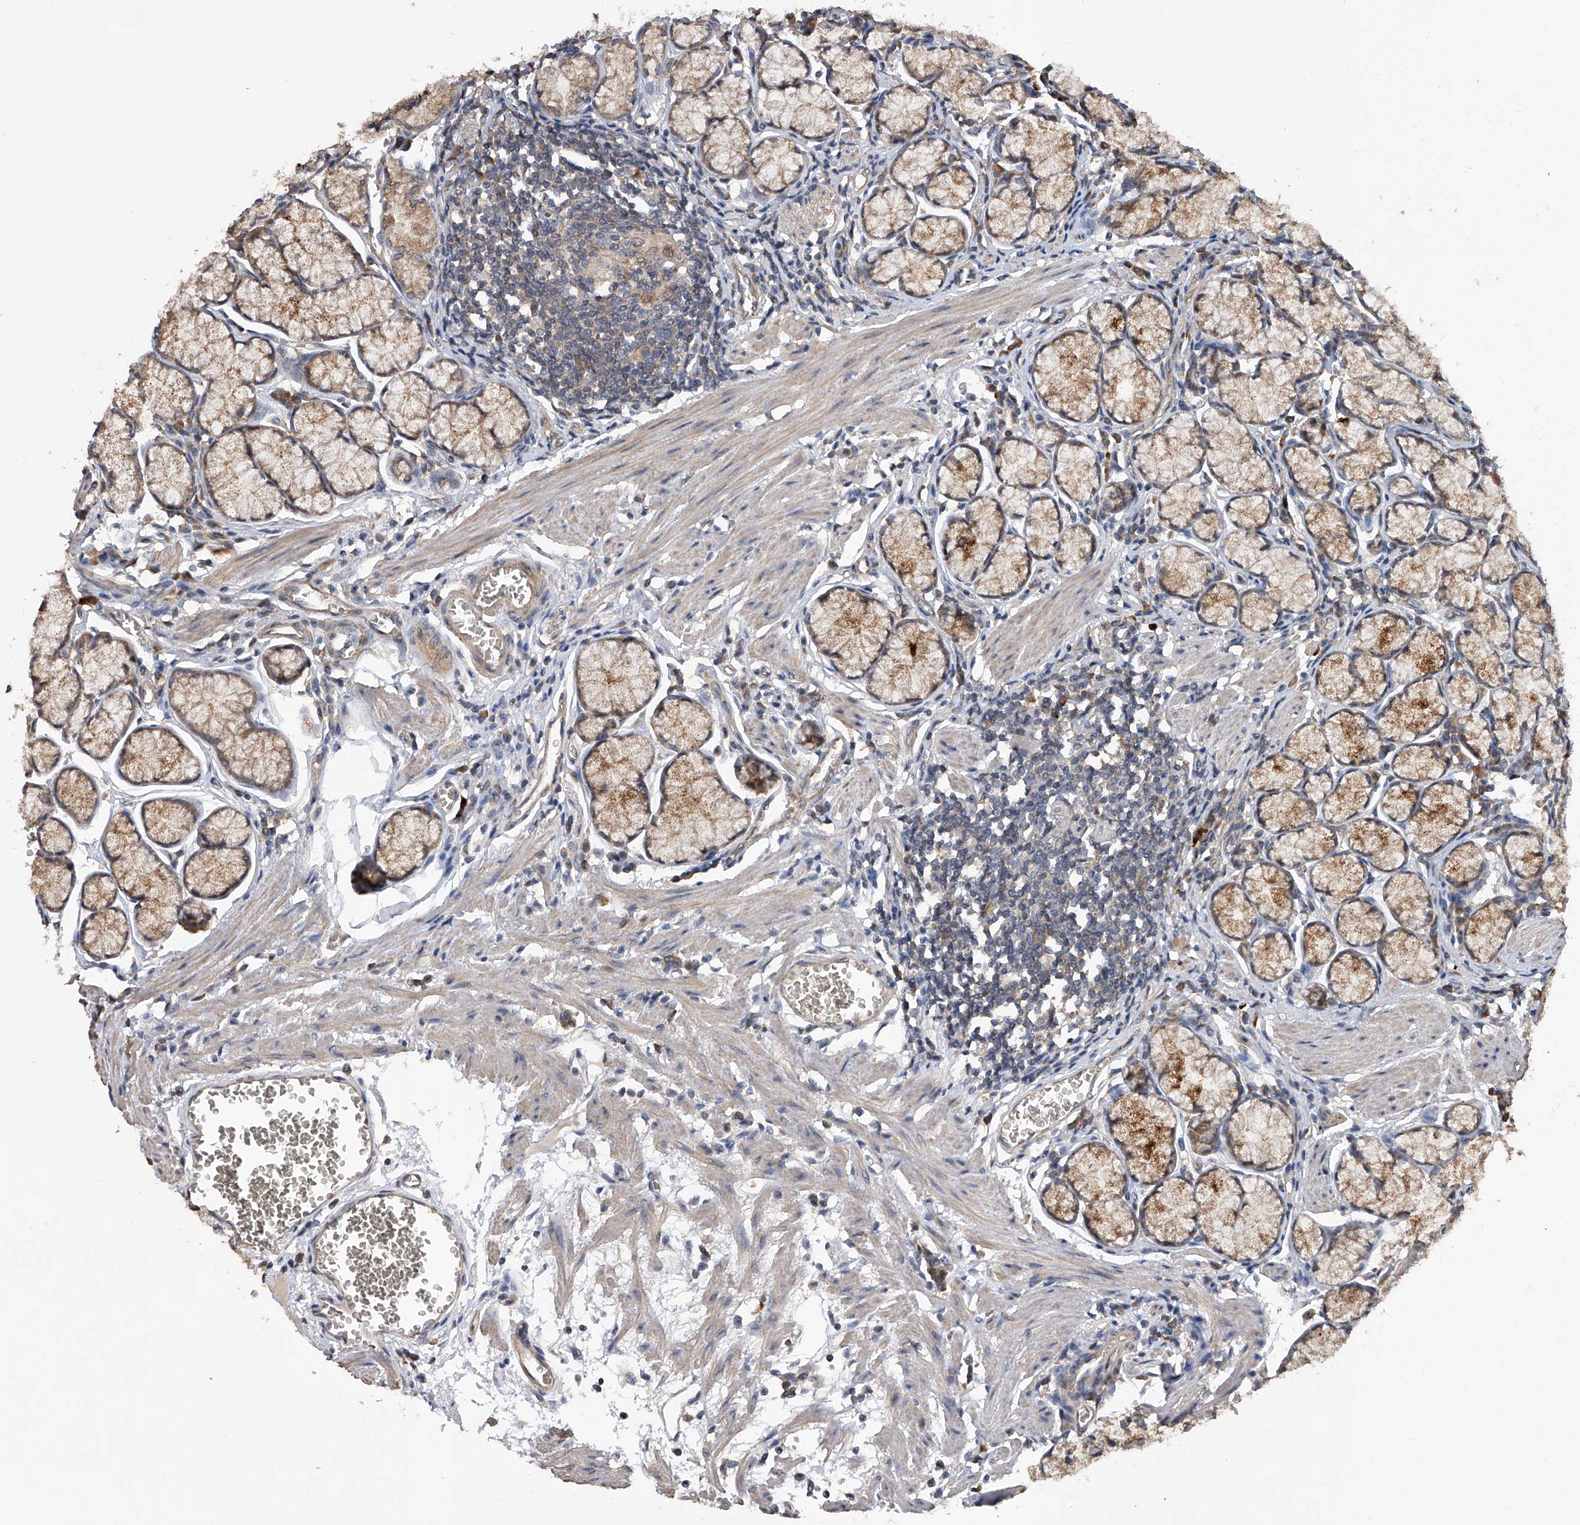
{"staining": {"intensity": "moderate", "quantity": ">75%", "location": "cytoplasmic/membranous"}, "tissue": "stomach", "cell_type": "Glandular cells", "image_type": "normal", "snomed": [{"axis": "morphology", "description": "Normal tissue, NOS"}, {"axis": "topography", "description": "Stomach"}], "caption": "Protein expression analysis of unremarkable human stomach reveals moderate cytoplasmic/membranous positivity in about >75% of glandular cells.", "gene": "CFAP298", "patient": {"sex": "male", "age": 55}}